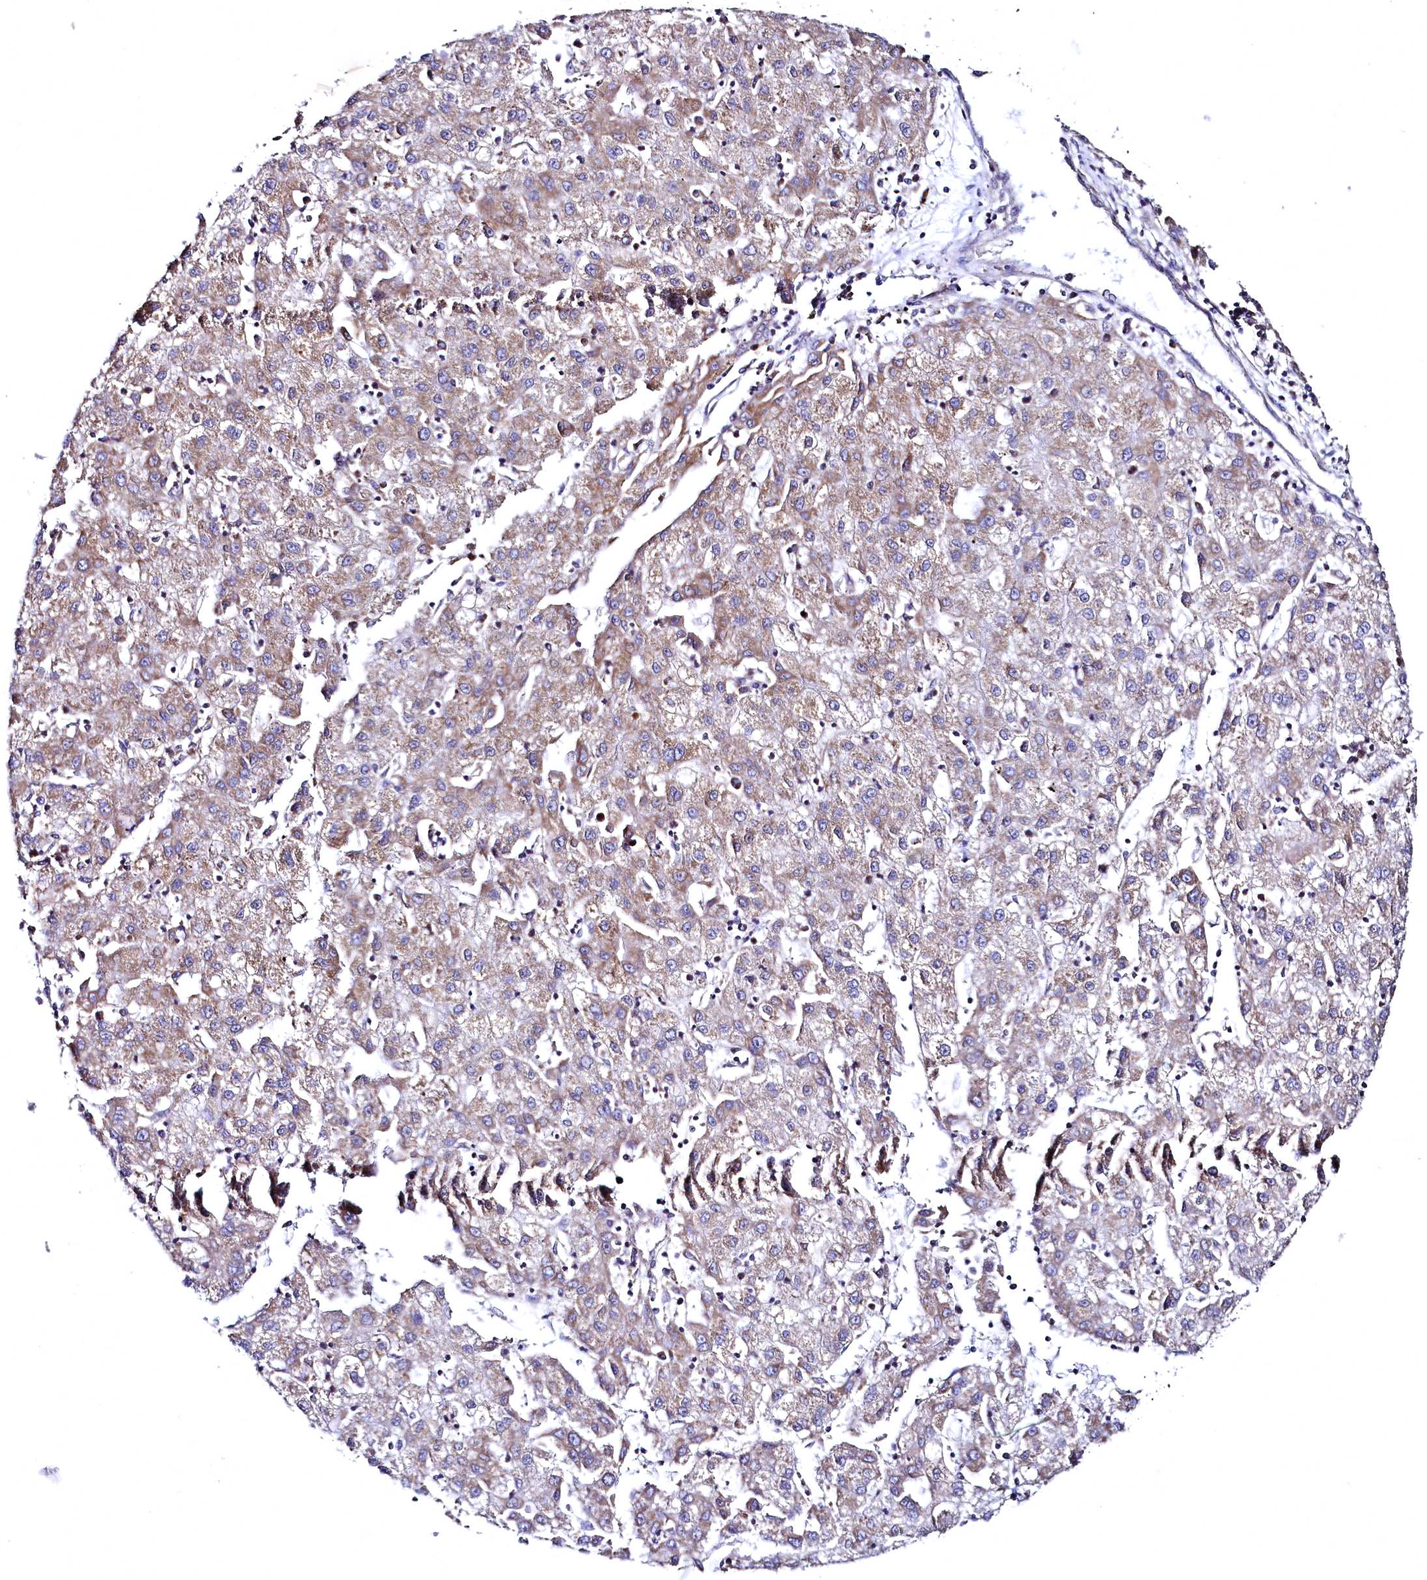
{"staining": {"intensity": "moderate", "quantity": "25%-75%", "location": "cytoplasmic/membranous"}, "tissue": "liver cancer", "cell_type": "Tumor cells", "image_type": "cancer", "snomed": [{"axis": "morphology", "description": "Carcinoma, Hepatocellular, NOS"}, {"axis": "topography", "description": "Liver"}], "caption": "This photomicrograph demonstrates immunohistochemistry staining of liver cancer (hepatocellular carcinoma), with medium moderate cytoplasmic/membranous positivity in about 25%-75% of tumor cells.", "gene": "MRPL57", "patient": {"sex": "male", "age": 72}}